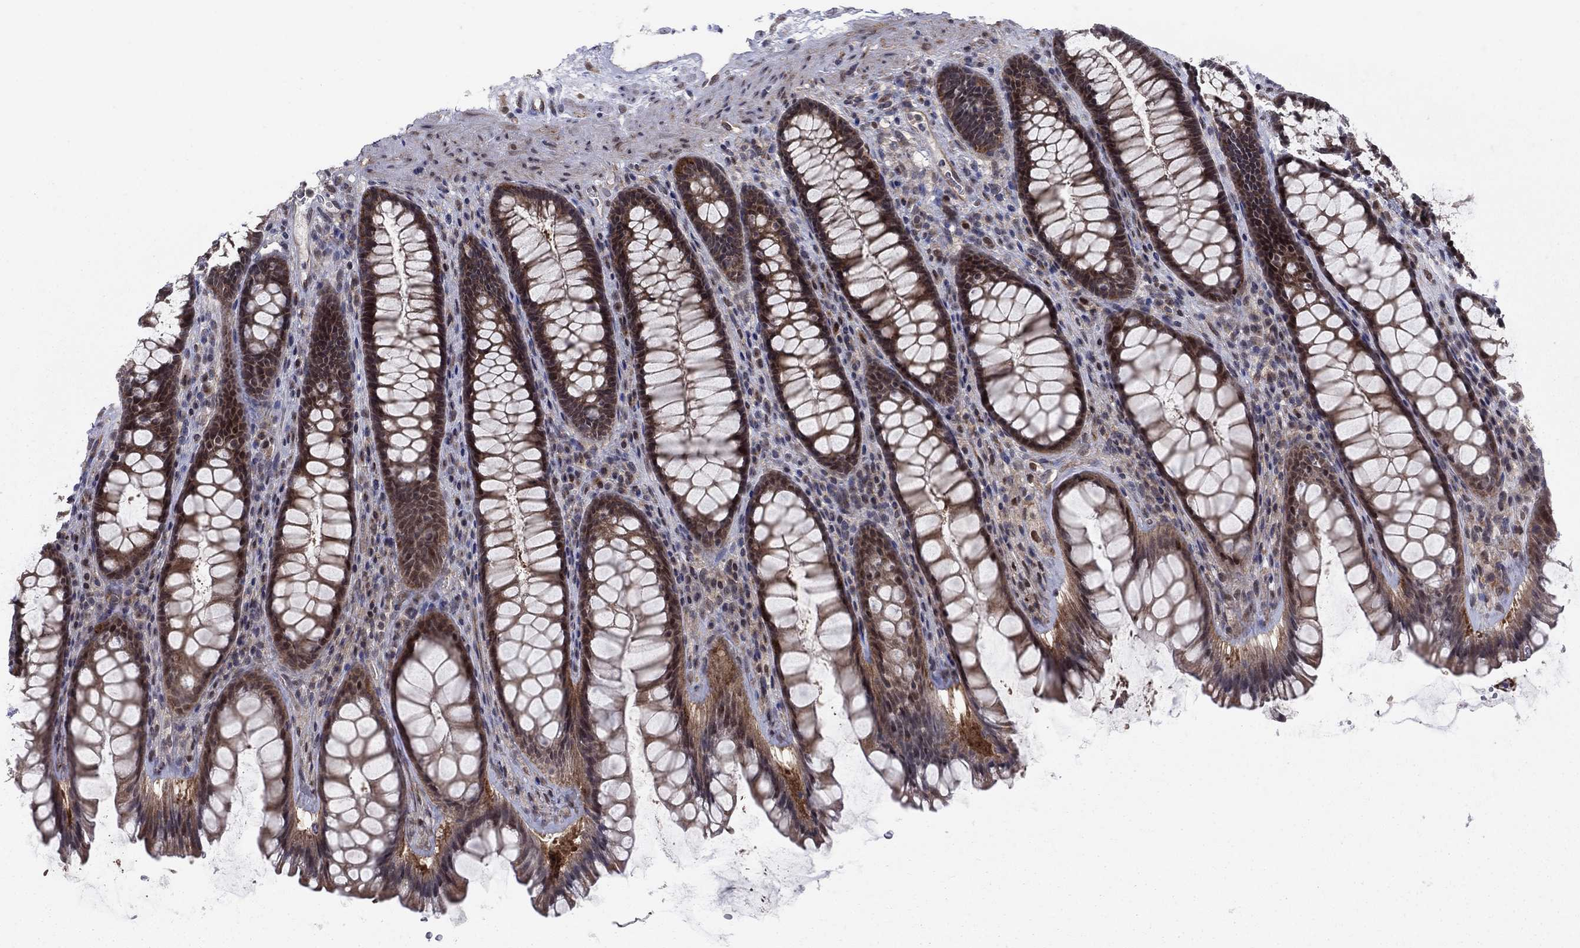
{"staining": {"intensity": "moderate", "quantity": "25%-75%", "location": "cytoplasmic/membranous,nuclear"}, "tissue": "rectum", "cell_type": "Glandular cells", "image_type": "normal", "snomed": [{"axis": "morphology", "description": "Normal tissue, NOS"}, {"axis": "topography", "description": "Rectum"}], "caption": "Moderate cytoplasmic/membranous,nuclear protein staining is seen in approximately 25%-75% of glandular cells in rectum. (DAB (3,3'-diaminobenzidine) IHC with brightfield microscopy, high magnification).", "gene": "PSMC1", "patient": {"sex": "male", "age": 72}}